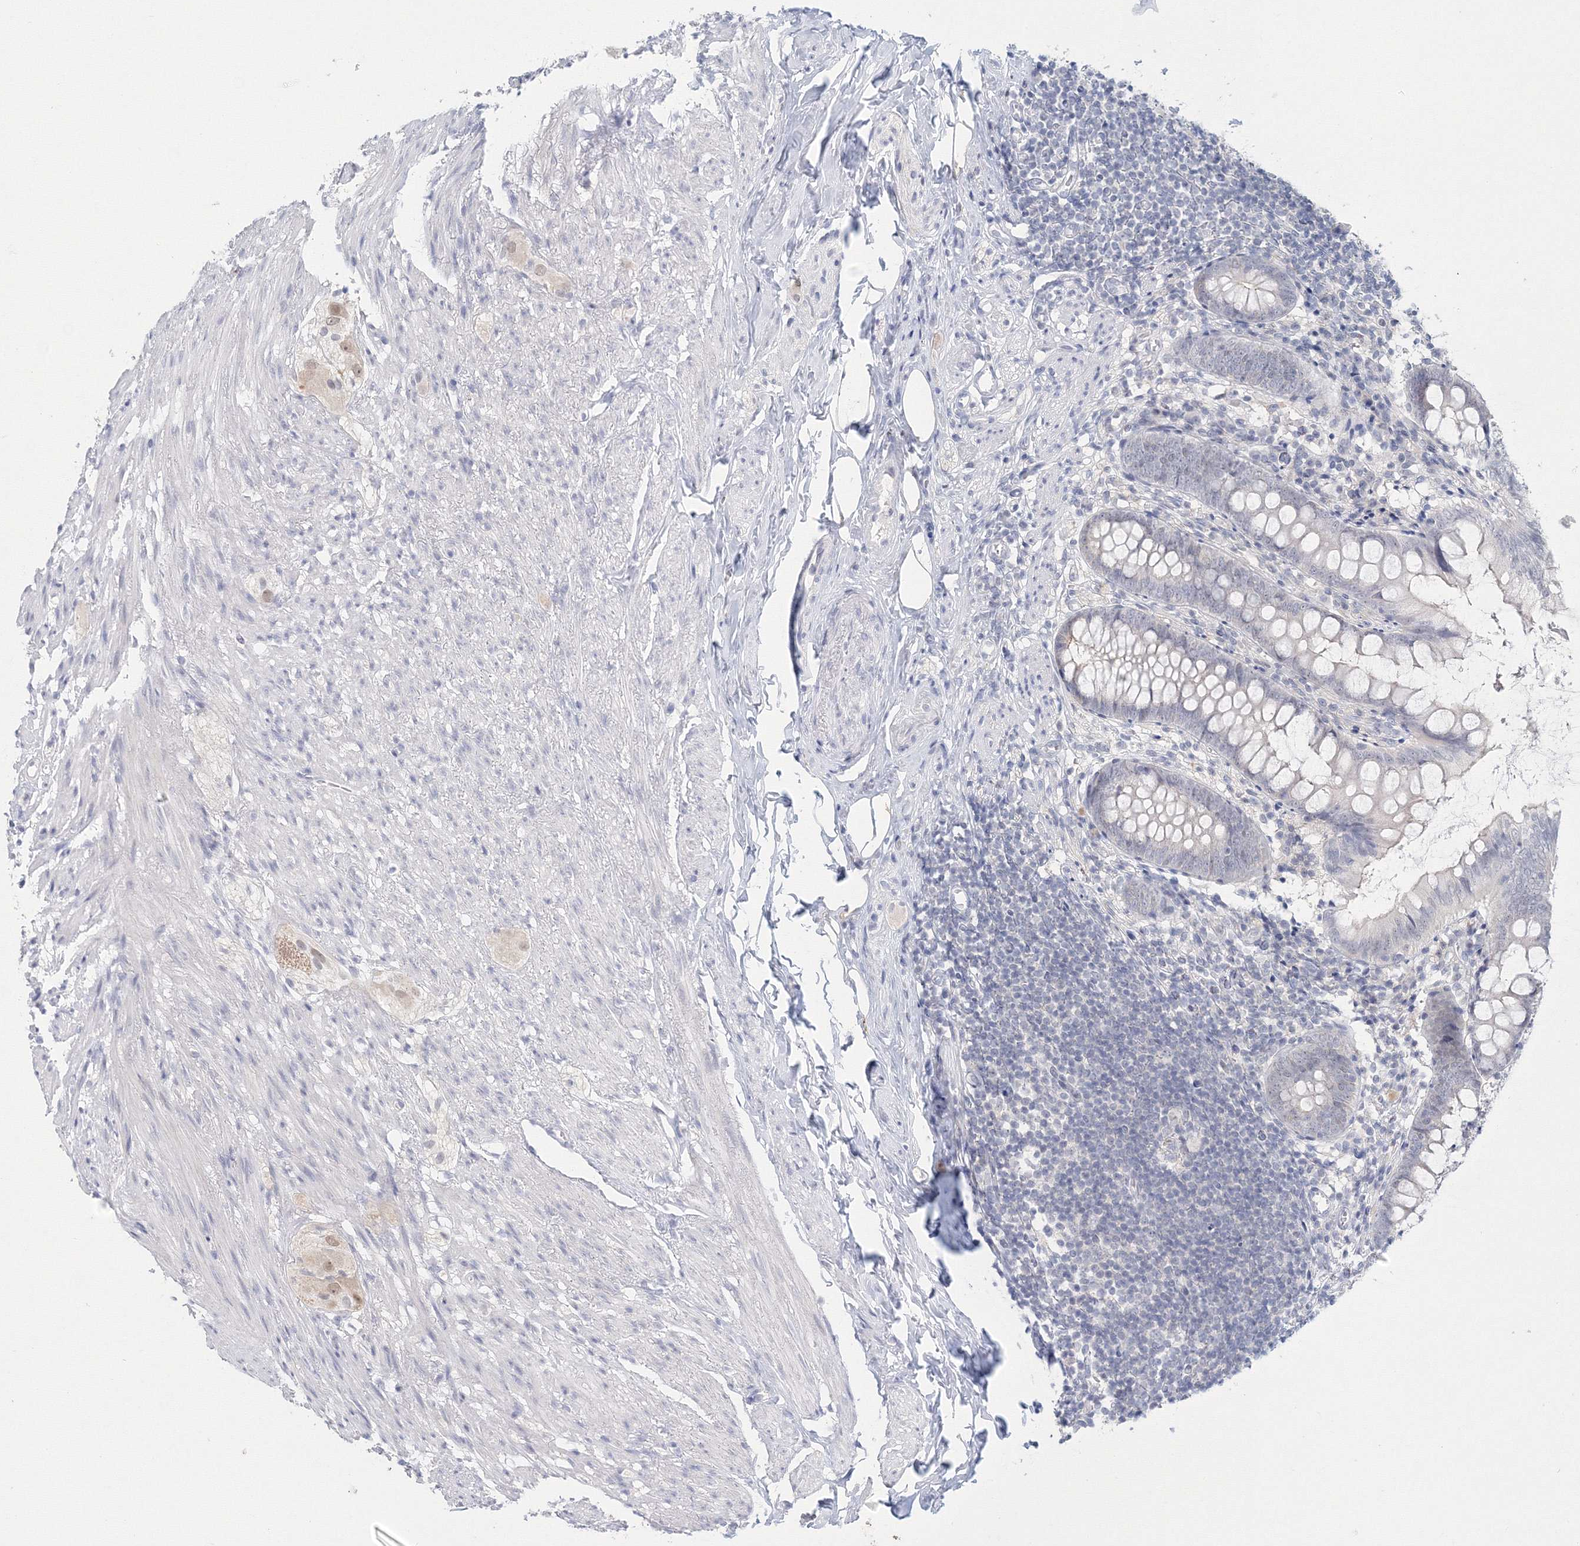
{"staining": {"intensity": "negative", "quantity": "none", "location": "none"}, "tissue": "appendix", "cell_type": "Glandular cells", "image_type": "normal", "snomed": [{"axis": "morphology", "description": "Normal tissue, NOS"}, {"axis": "topography", "description": "Appendix"}], "caption": "Immunohistochemistry of unremarkable human appendix displays no staining in glandular cells.", "gene": "VSIG1", "patient": {"sex": "female", "age": 77}}